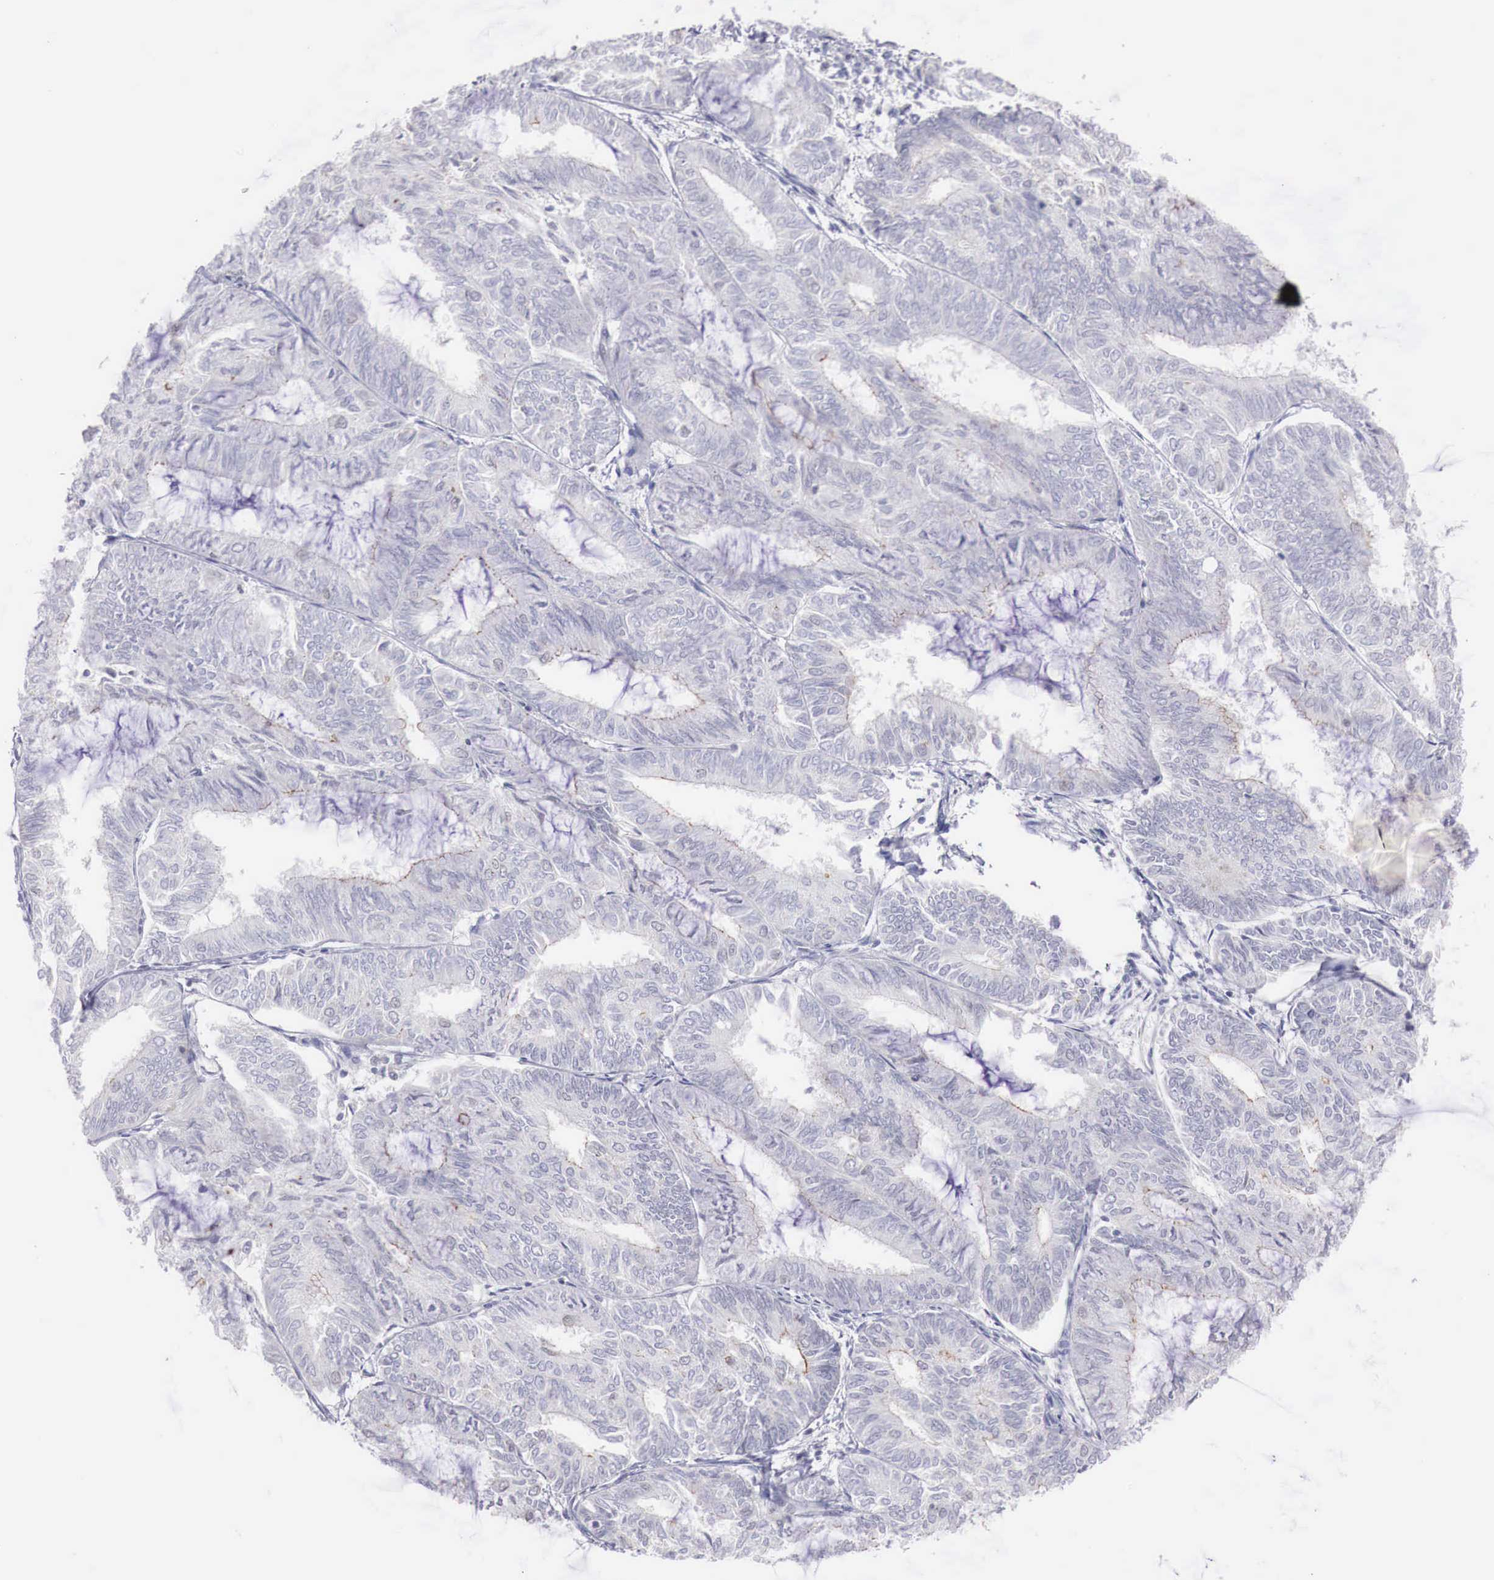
{"staining": {"intensity": "negative", "quantity": "none", "location": "none"}, "tissue": "endometrial cancer", "cell_type": "Tumor cells", "image_type": "cancer", "snomed": [{"axis": "morphology", "description": "Adenocarcinoma, NOS"}, {"axis": "topography", "description": "Endometrium"}], "caption": "A micrograph of human endometrial cancer (adenocarcinoma) is negative for staining in tumor cells.", "gene": "TRIM13", "patient": {"sex": "female", "age": 59}}